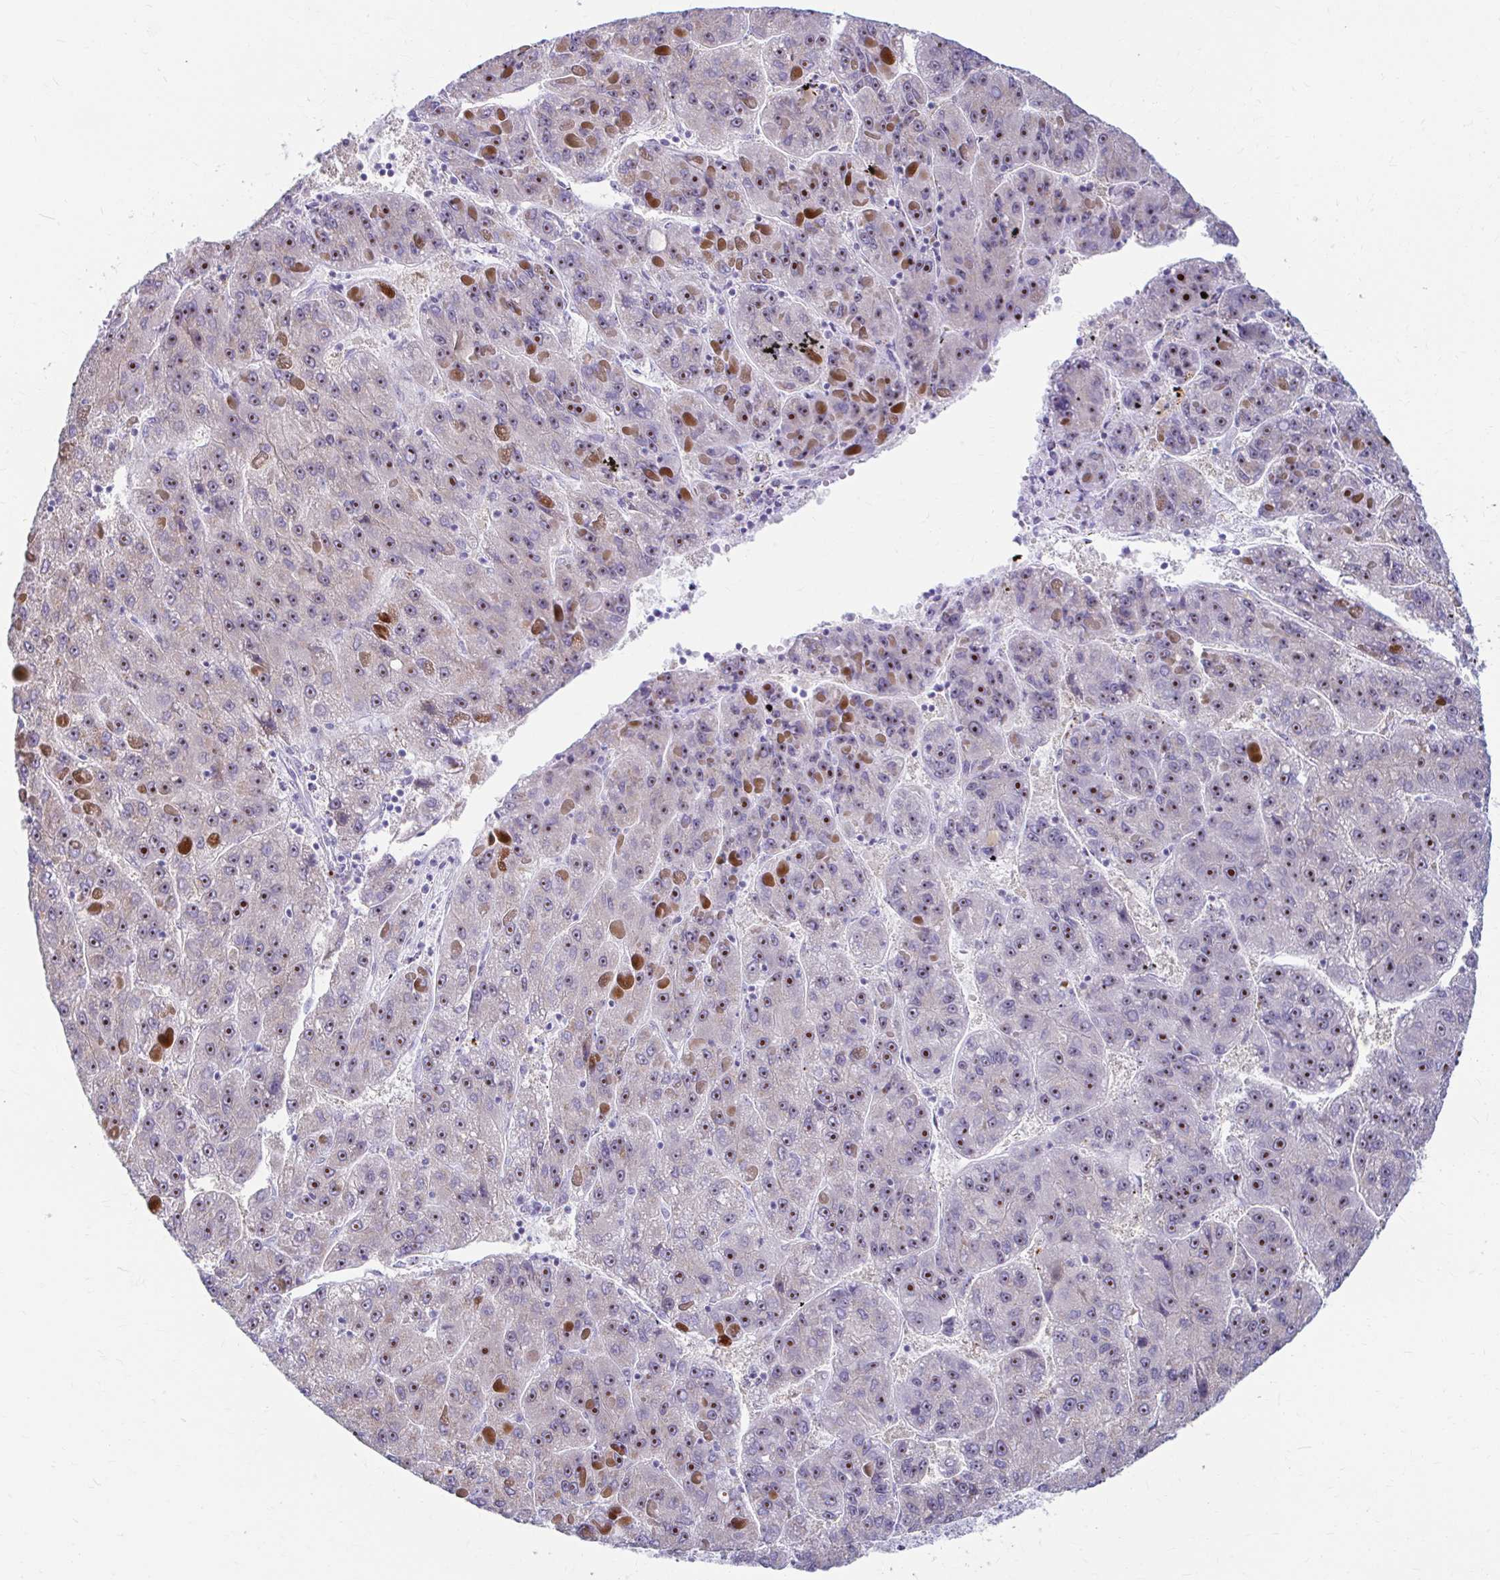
{"staining": {"intensity": "moderate", "quantity": ">75%", "location": "nuclear"}, "tissue": "liver cancer", "cell_type": "Tumor cells", "image_type": "cancer", "snomed": [{"axis": "morphology", "description": "Carcinoma, Hepatocellular, NOS"}, {"axis": "topography", "description": "Liver"}], "caption": "This is a photomicrograph of IHC staining of liver cancer (hepatocellular carcinoma), which shows moderate expression in the nuclear of tumor cells.", "gene": "FTSJ3", "patient": {"sex": "female", "age": 82}}